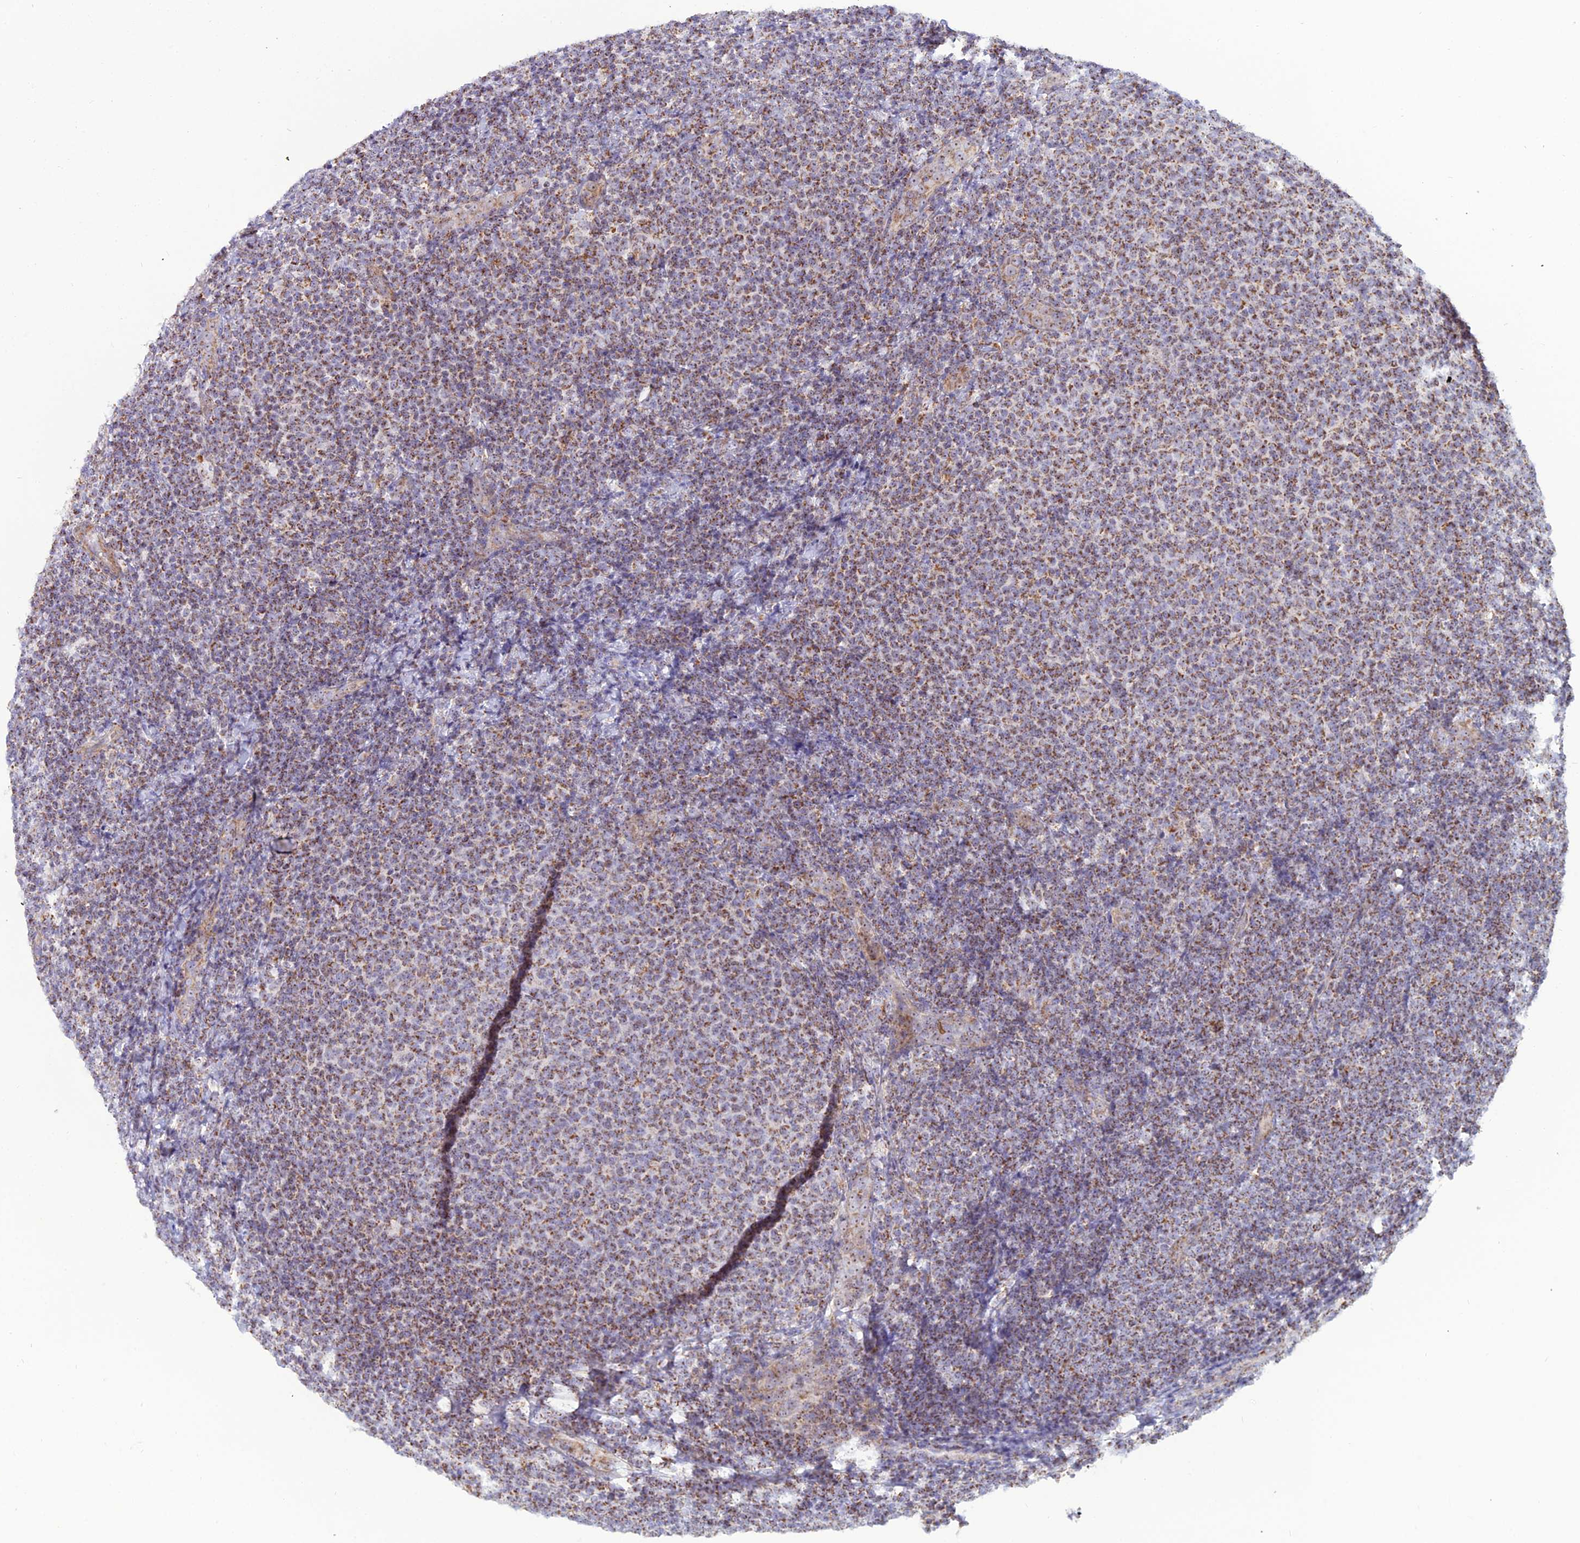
{"staining": {"intensity": "moderate", "quantity": ">75%", "location": "cytoplasmic/membranous"}, "tissue": "lymphoma", "cell_type": "Tumor cells", "image_type": "cancer", "snomed": [{"axis": "morphology", "description": "Malignant lymphoma, non-Hodgkin's type, Low grade"}, {"axis": "topography", "description": "Lymph node"}], "caption": "This micrograph displays malignant lymphoma, non-Hodgkin's type (low-grade) stained with immunohistochemistry (IHC) to label a protein in brown. The cytoplasmic/membranous of tumor cells show moderate positivity for the protein. Nuclei are counter-stained blue.", "gene": "SLC35F4", "patient": {"sex": "male", "age": 66}}